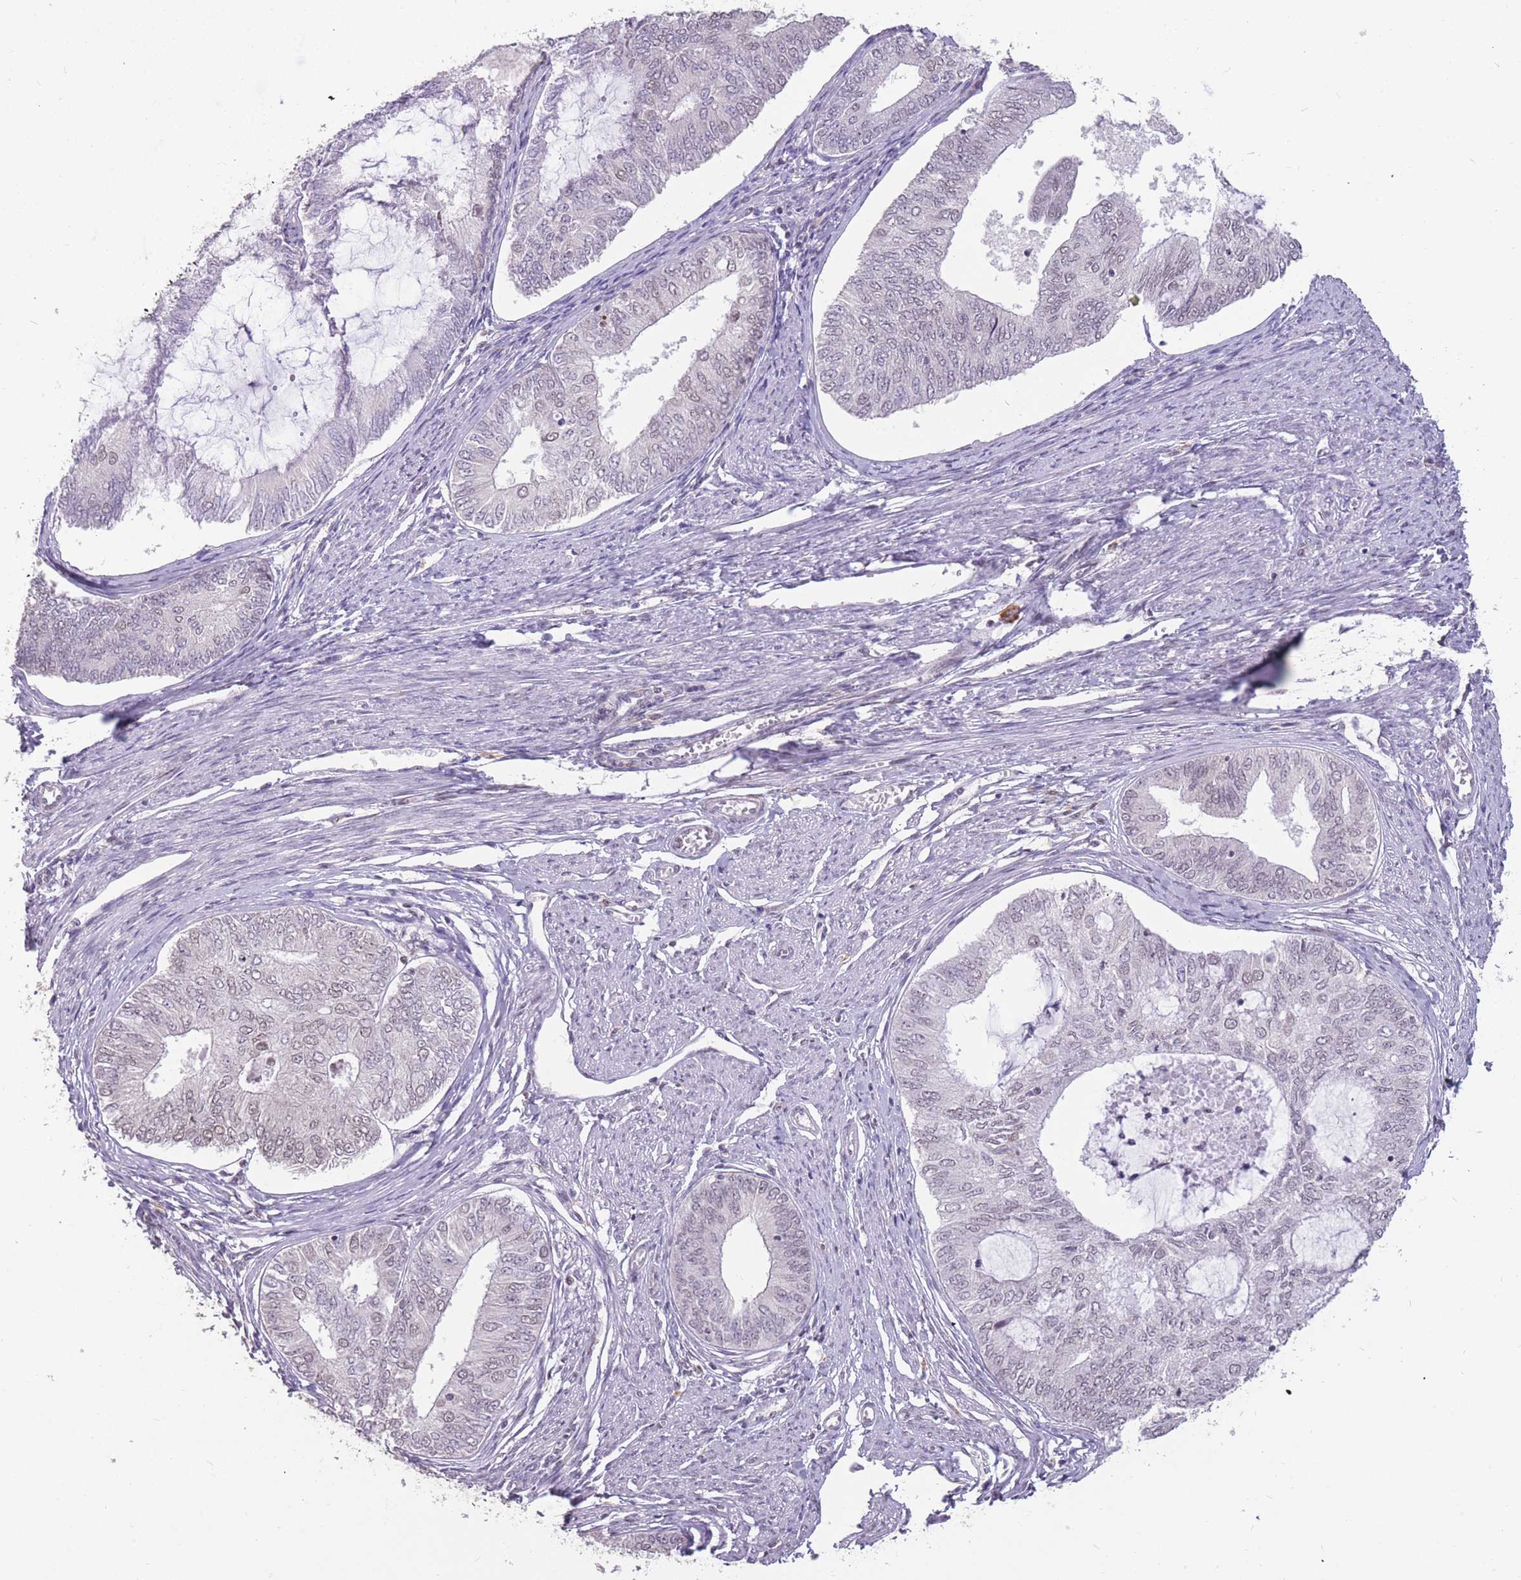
{"staining": {"intensity": "negative", "quantity": "none", "location": "none"}, "tissue": "endometrial cancer", "cell_type": "Tumor cells", "image_type": "cancer", "snomed": [{"axis": "morphology", "description": "Adenocarcinoma, NOS"}, {"axis": "topography", "description": "Endometrium"}], "caption": "There is no significant expression in tumor cells of endometrial cancer (adenocarcinoma).", "gene": "HNRNPUL1", "patient": {"sex": "female", "age": 68}}